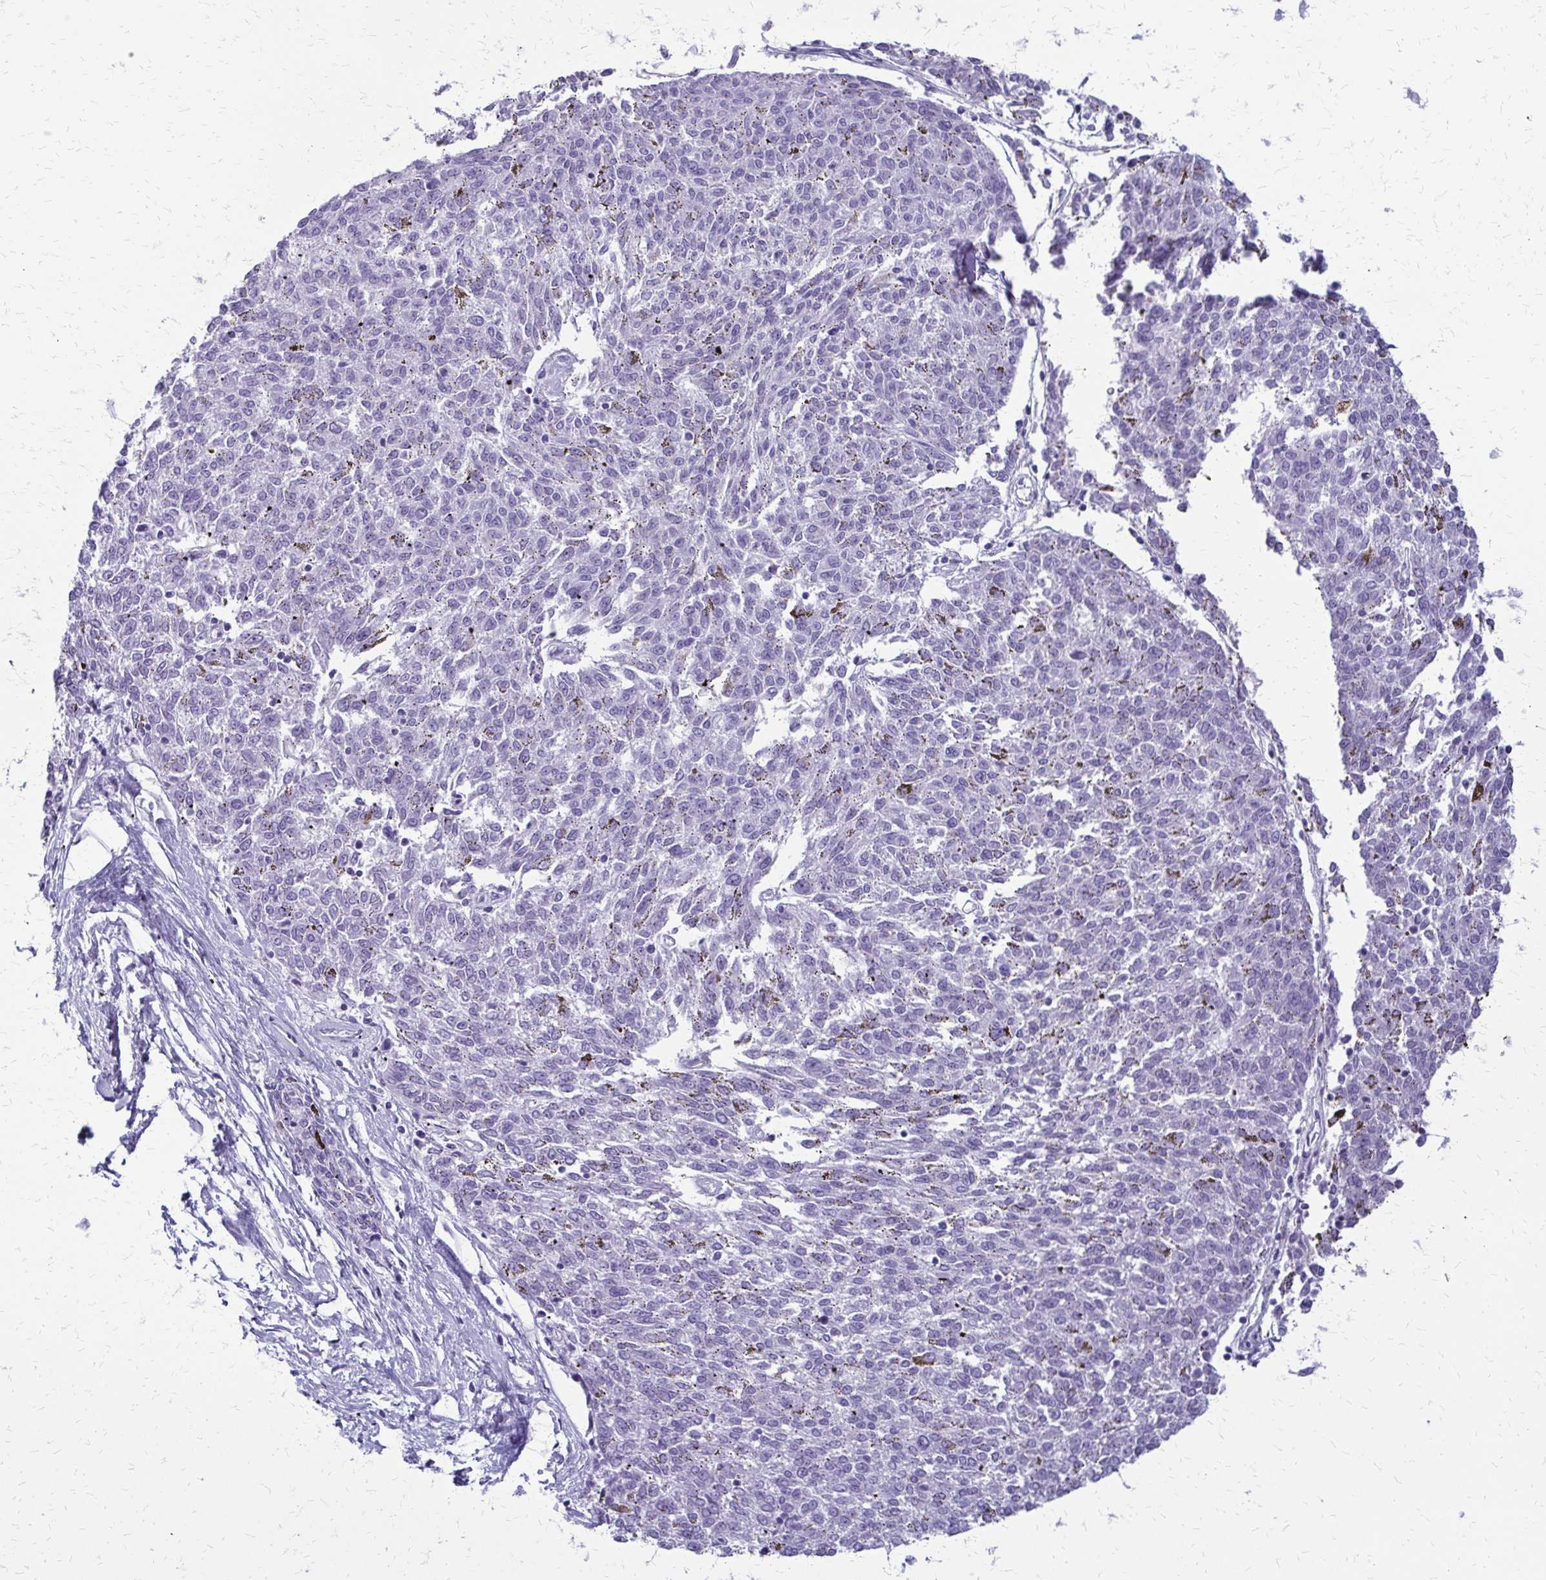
{"staining": {"intensity": "negative", "quantity": "none", "location": "none"}, "tissue": "melanoma", "cell_type": "Tumor cells", "image_type": "cancer", "snomed": [{"axis": "morphology", "description": "Malignant melanoma, NOS"}, {"axis": "topography", "description": "Skin"}], "caption": "High magnification brightfield microscopy of malignant melanoma stained with DAB (3,3'-diaminobenzidine) (brown) and counterstained with hematoxylin (blue): tumor cells show no significant staining.", "gene": "FAM162B", "patient": {"sex": "female", "age": 72}}